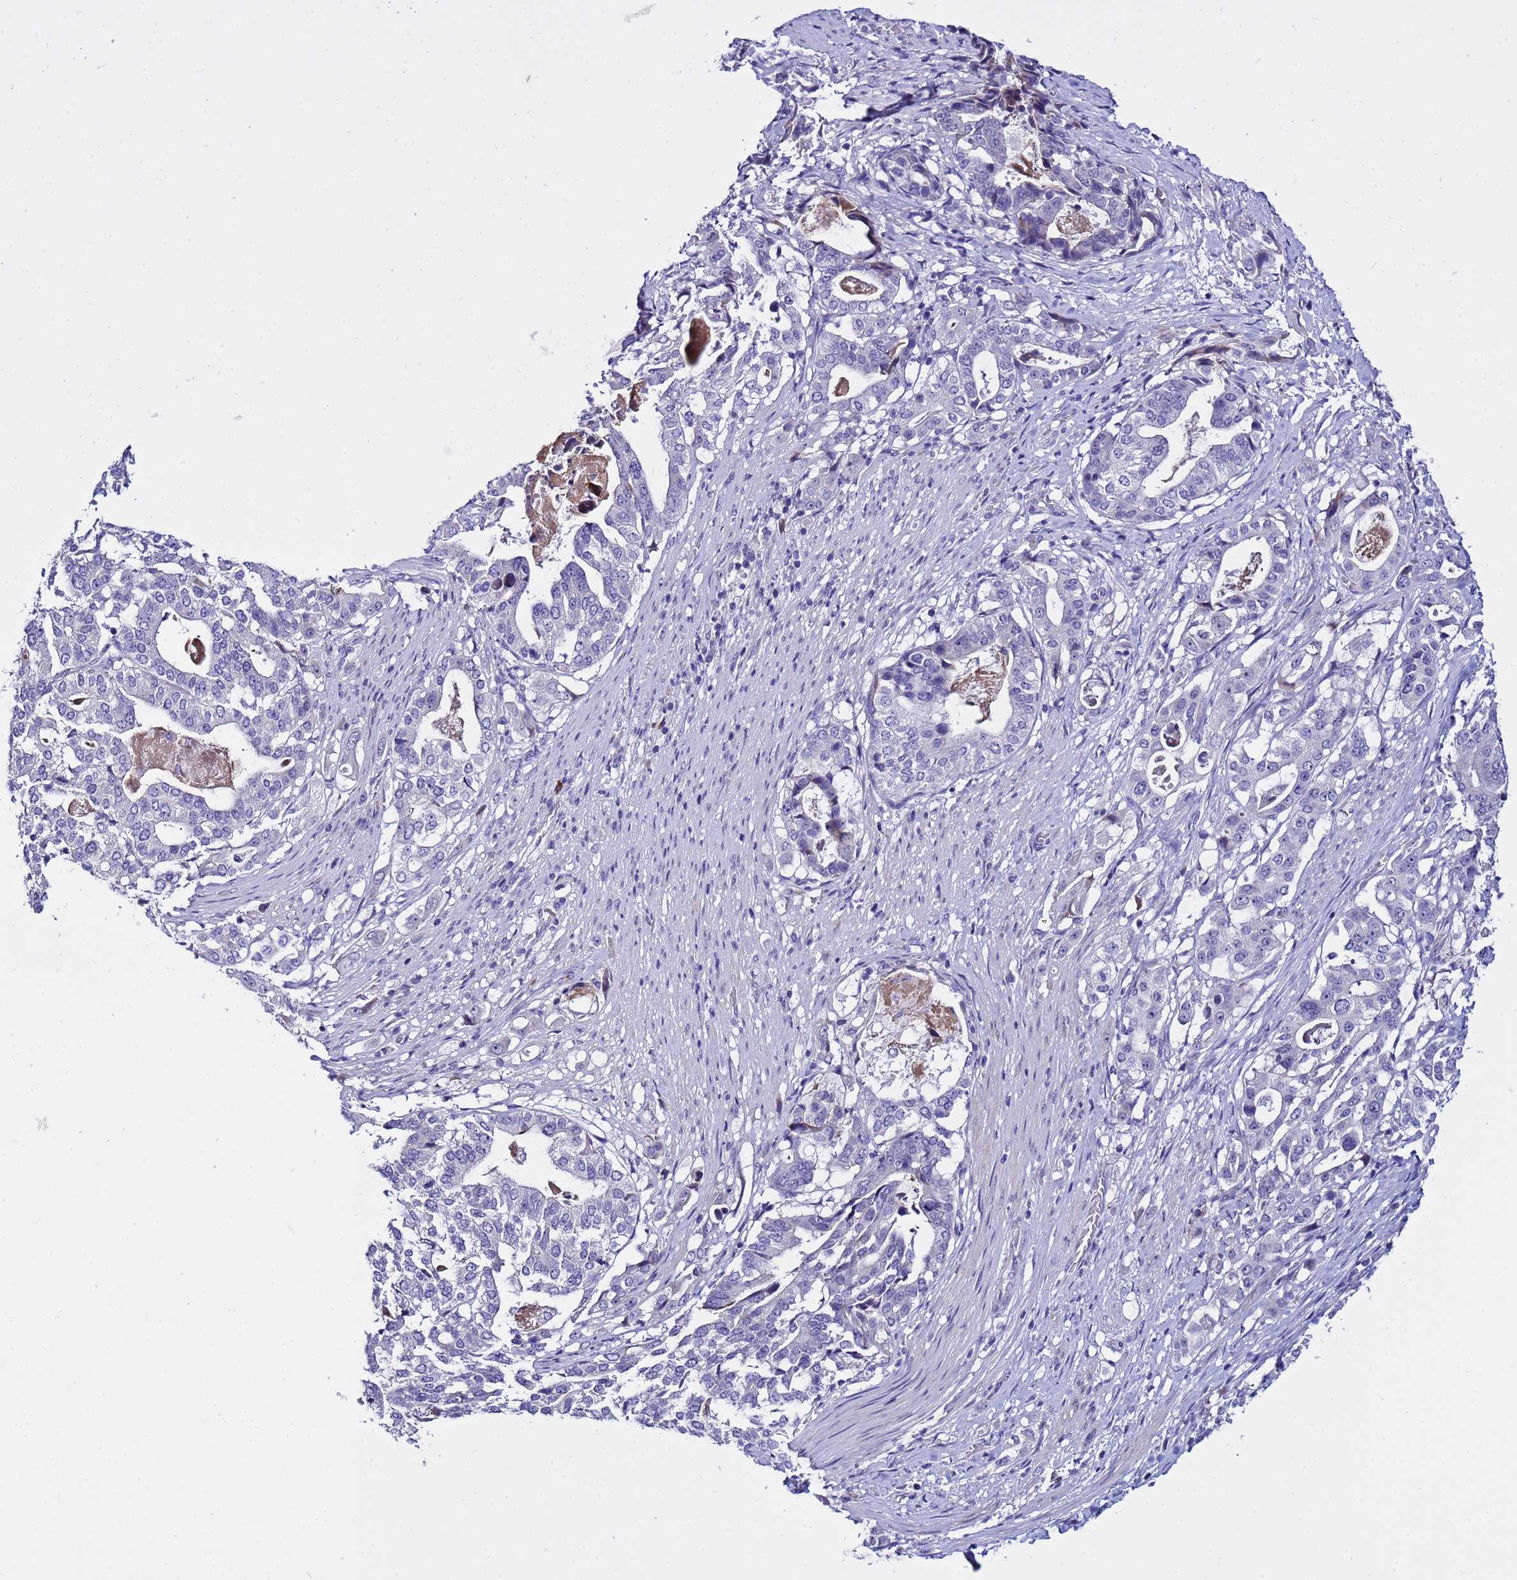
{"staining": {"intensity": "negative", "quantity": "none", "location": "none"}, "tissue": "stomach cancer", "cell_type": "Tumor cells", "image_type": "cancer", "snomed": [{"axis": "morphology", "description": "Adenocarcinoma, NOS"}, {"axis": "topography", "description": "Stomach"}], "caption": "A high-resolution photomicrograph shows IHC staining of stomach adenocarcinoma, which shows no significant positivity in tumor cells.", "gene": "IGSF11", "patient": {"sex": "male", "age": 48}}